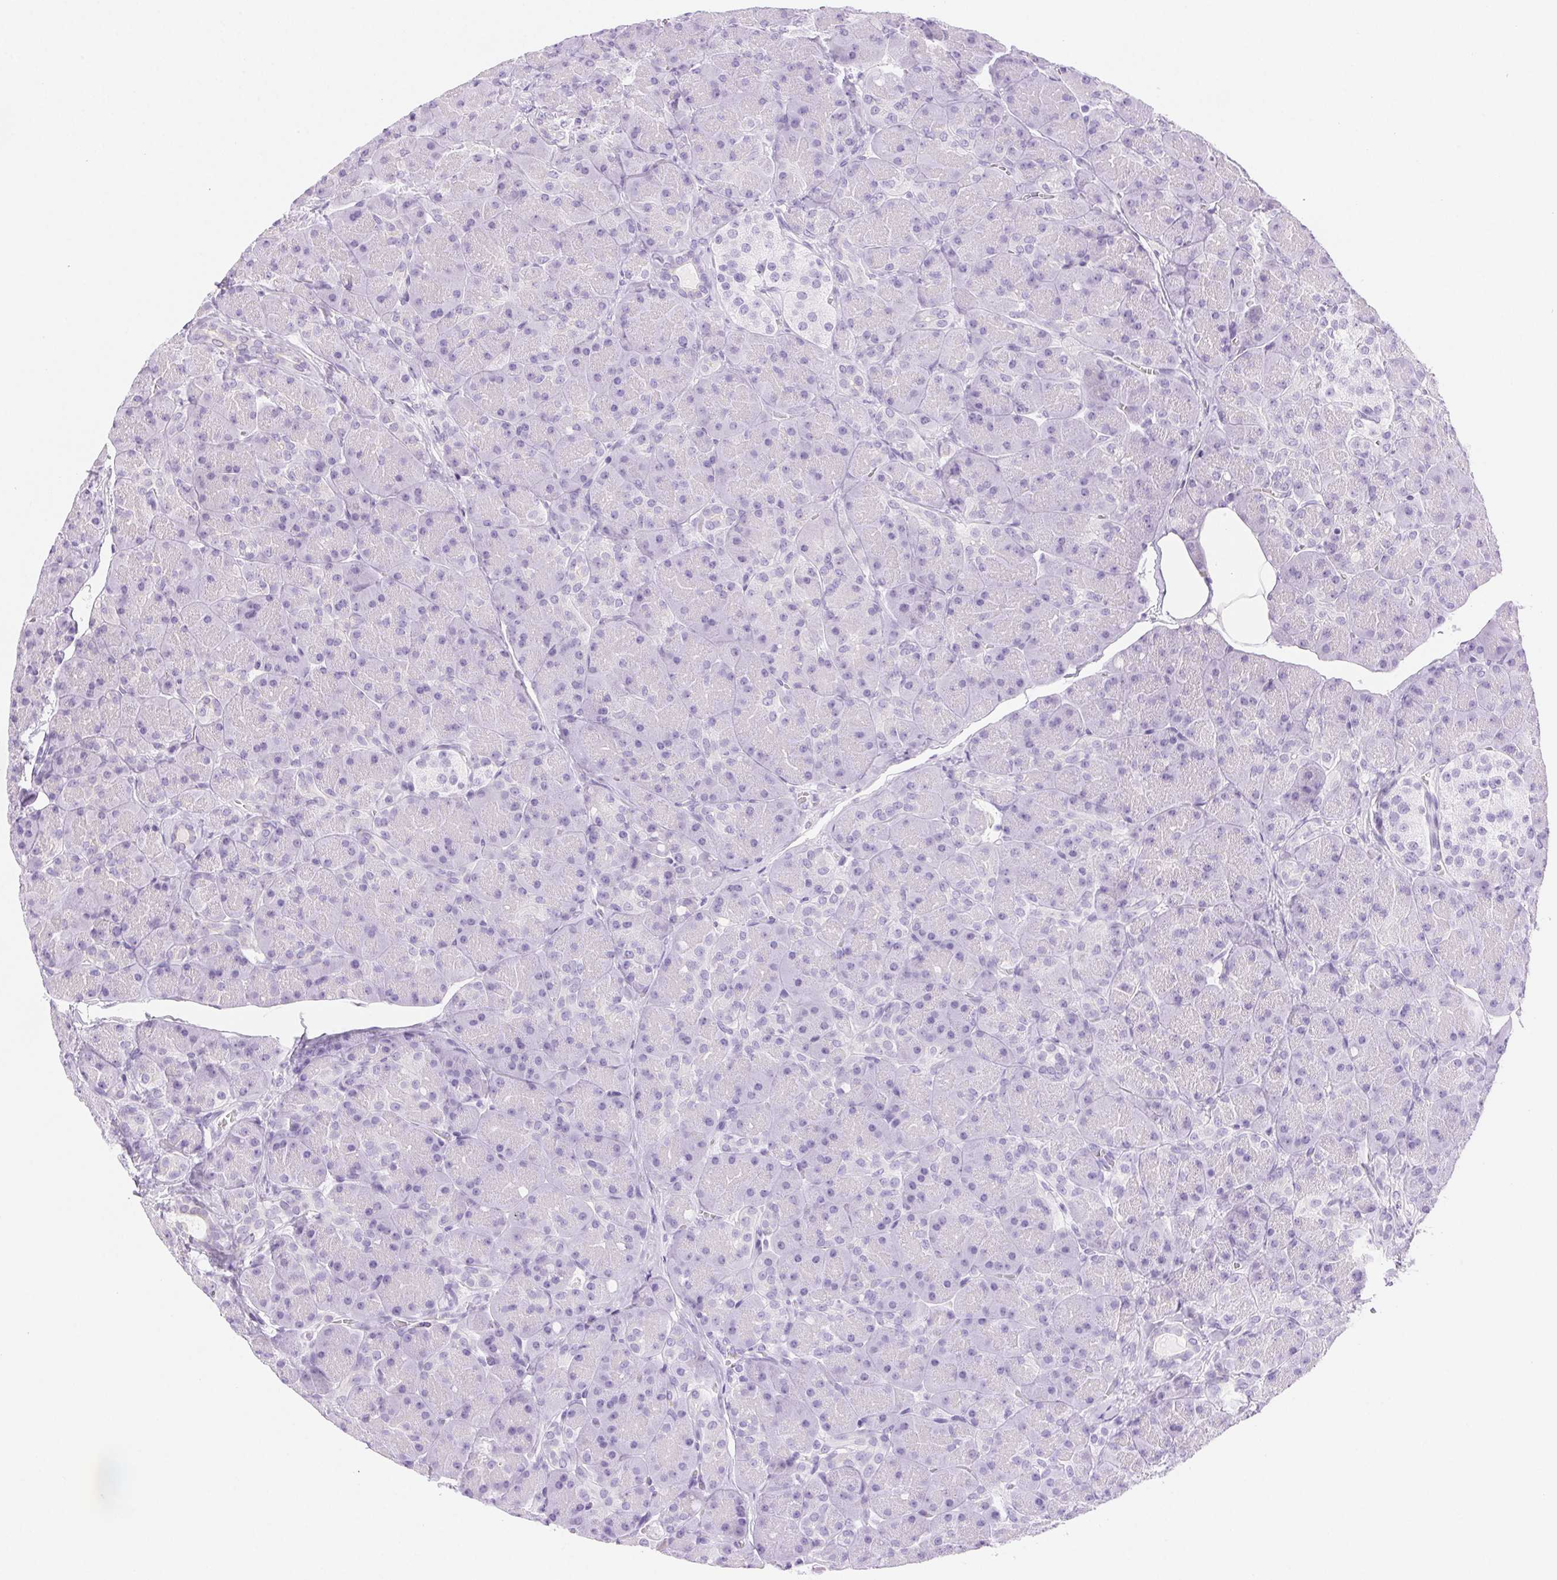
{"staining": {"intensity": "negative", "quantity": "none", "location": "none"}, "tissue": "pancreas", "cell_type": "Exocrine glandular cells", "image_type": "normal", "snomed": [{"axis": "morphology", "description": "Normal tissue, NOS"}, {"axis": "topography", "description": "Pancreas"}], "caption": "DAB immunohistochemical staining of normal human pancreas demonstrates no significant positivity in exocrine glandular cells.", "gene": "CLDN16", "patient": {"sex": "male", "age": 55}}